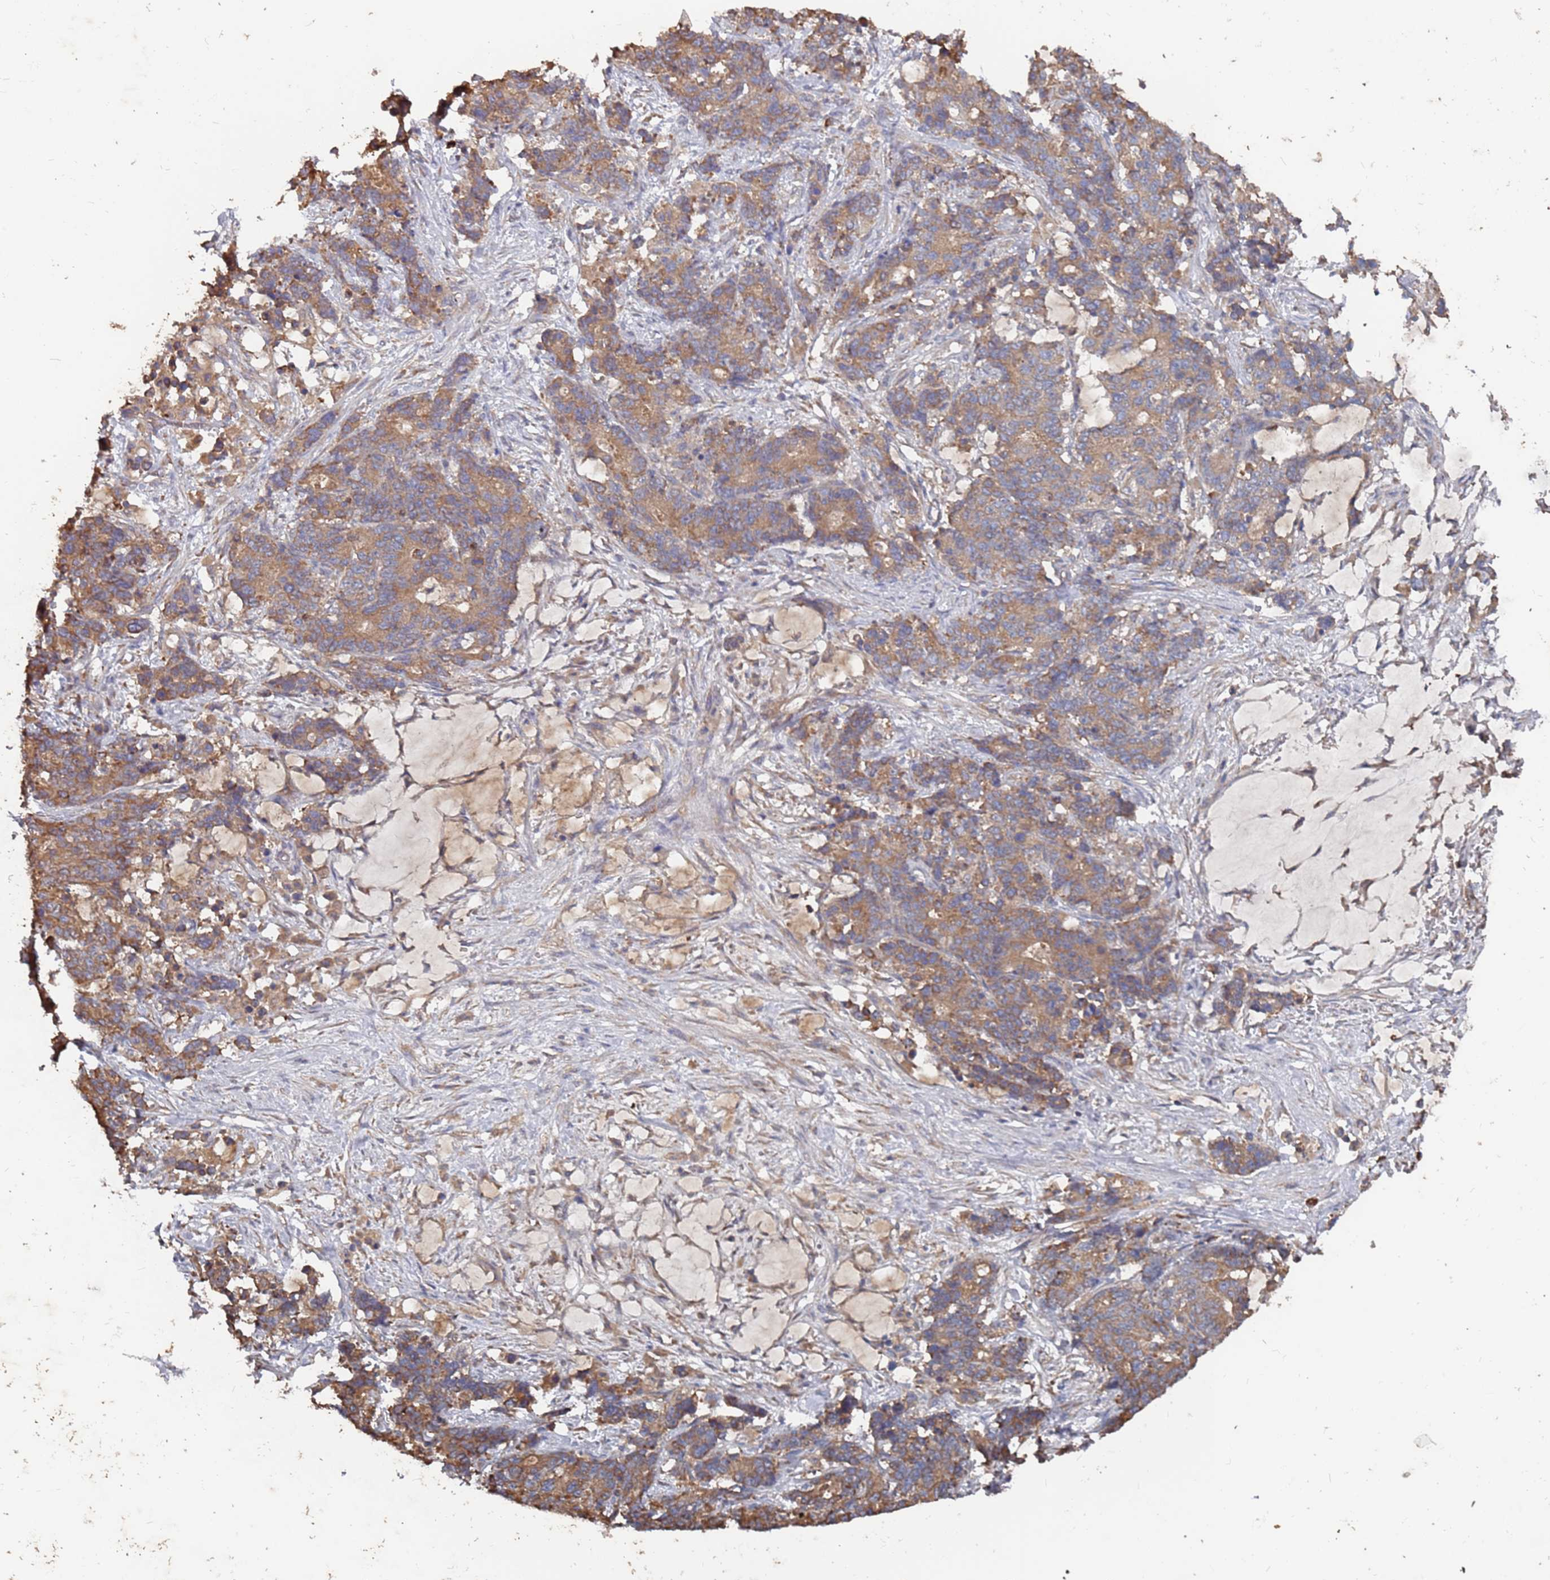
{"staining": {"intensity": "moderate", "quantity": ">75%", "location": "cytoplasmic/membranous"}, "tissue": "stomach cancer", "cell_type": "Tumor cells", "image_type": "cancer", "snomed": [{"axis": "morphology", "description": "Normal tissue, NOS"}, {"axis": "morphology", "description": "Adenocarcinoma, NOS"}, {"axis": "topography", "description": "Stomach"}], "caption": "Protein staining of stomach adenocarcinoma tissue reveals moderate cytoplasmic/membranous positivity in approximately >75% of tumor cells.", "gene": "ATG5", "patient": {"sex": "female", "age": 64}}